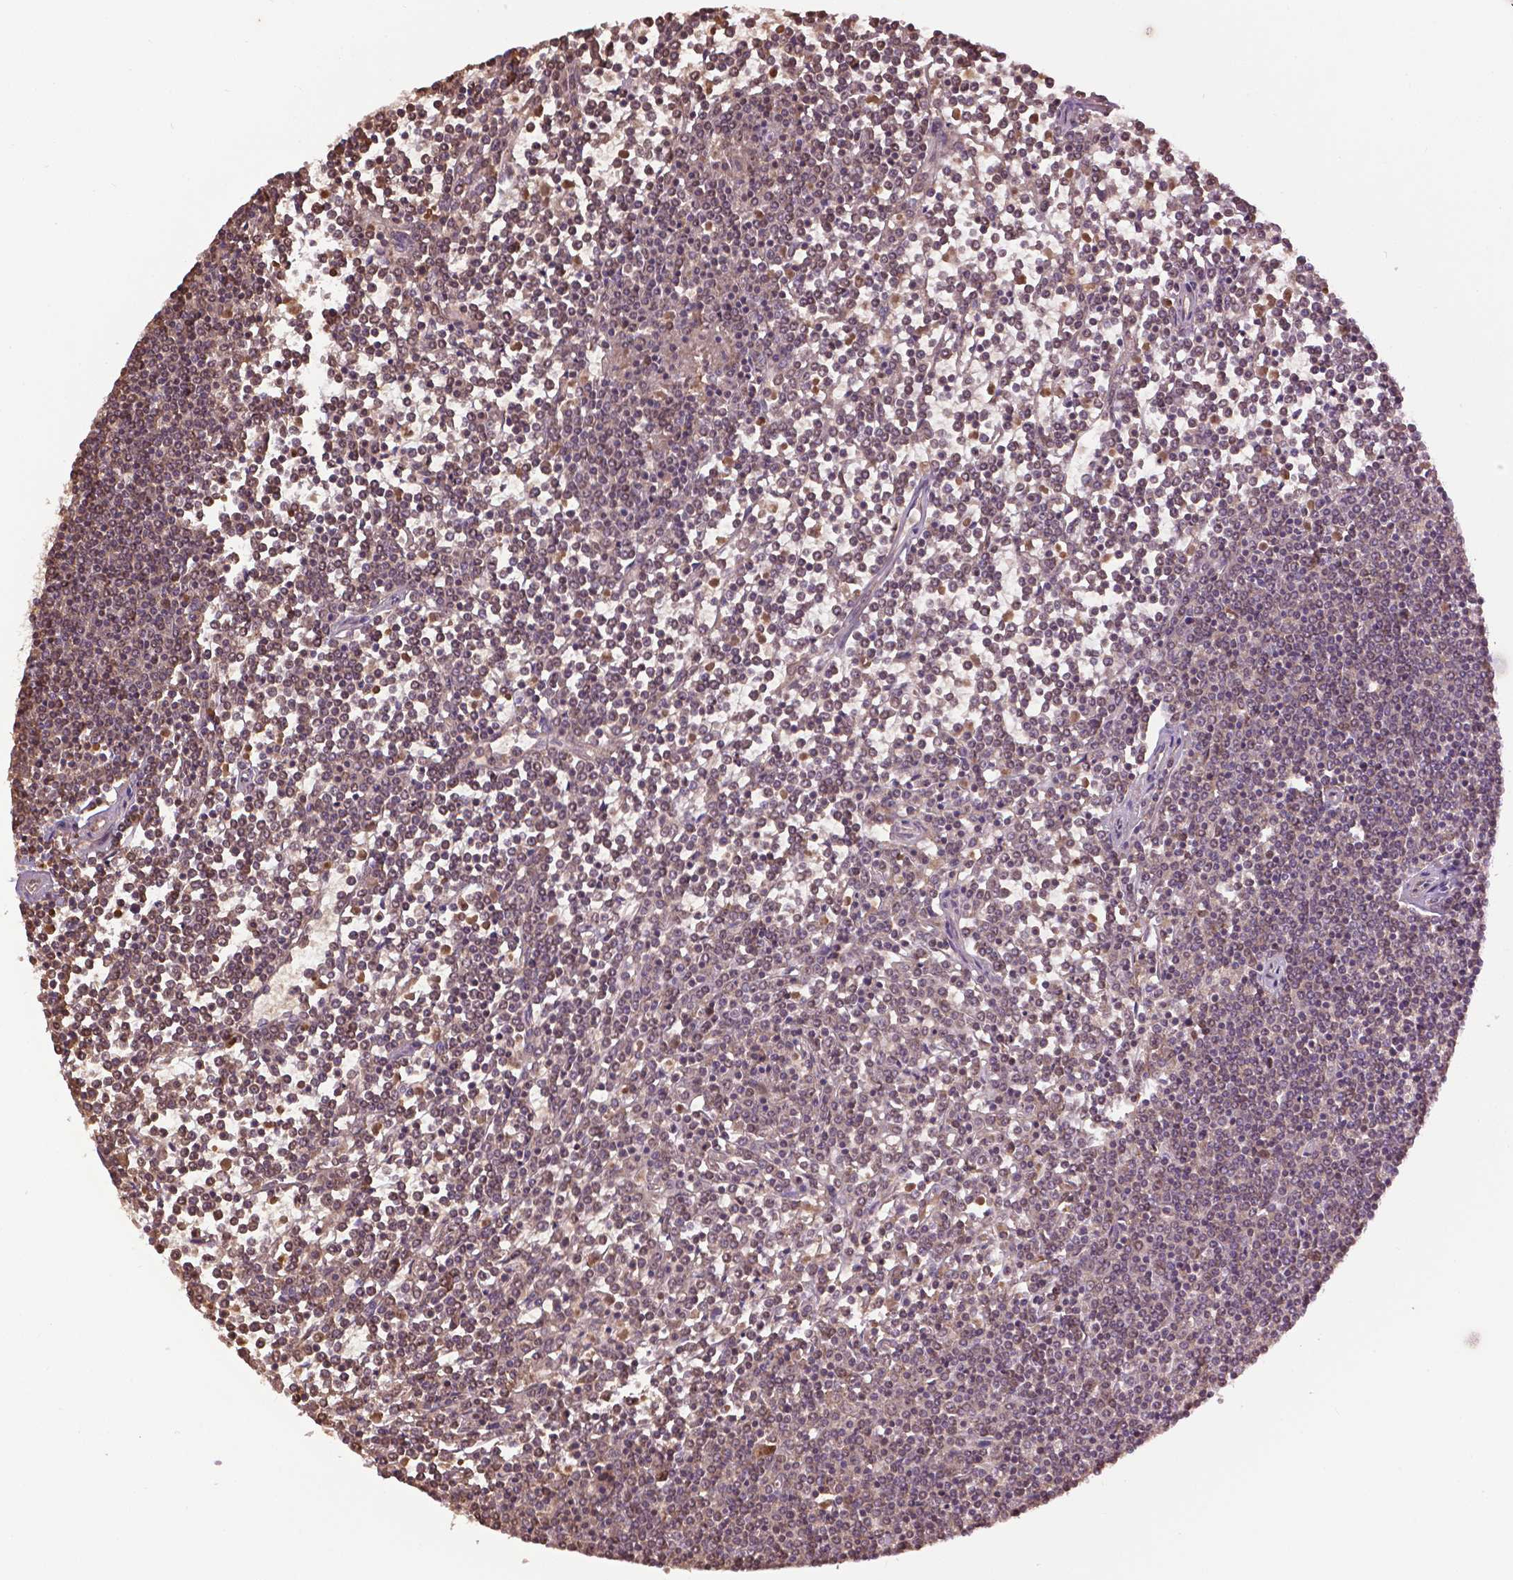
{"staining": {"intensity": "moderate", "quantity": "25%-75%", "location": "nuclear"}, "tissue": "lymphoma", "cell_type": "Tumor cells", "image_type": "cancer", "snomed": [{"axis": "morphology", "description": "Malignant lymphoma, non-Hodgkin's type, Low grade"}, {"axis": "topography", "description": "Spleen"}], "caption": "This is an image of immunohistochemistry staining of lymphoma, which shows moderate expression in the nuclear of tumor cells.", "gene": "ZNF41", "patient": {"sex": "female", "age": 19}}